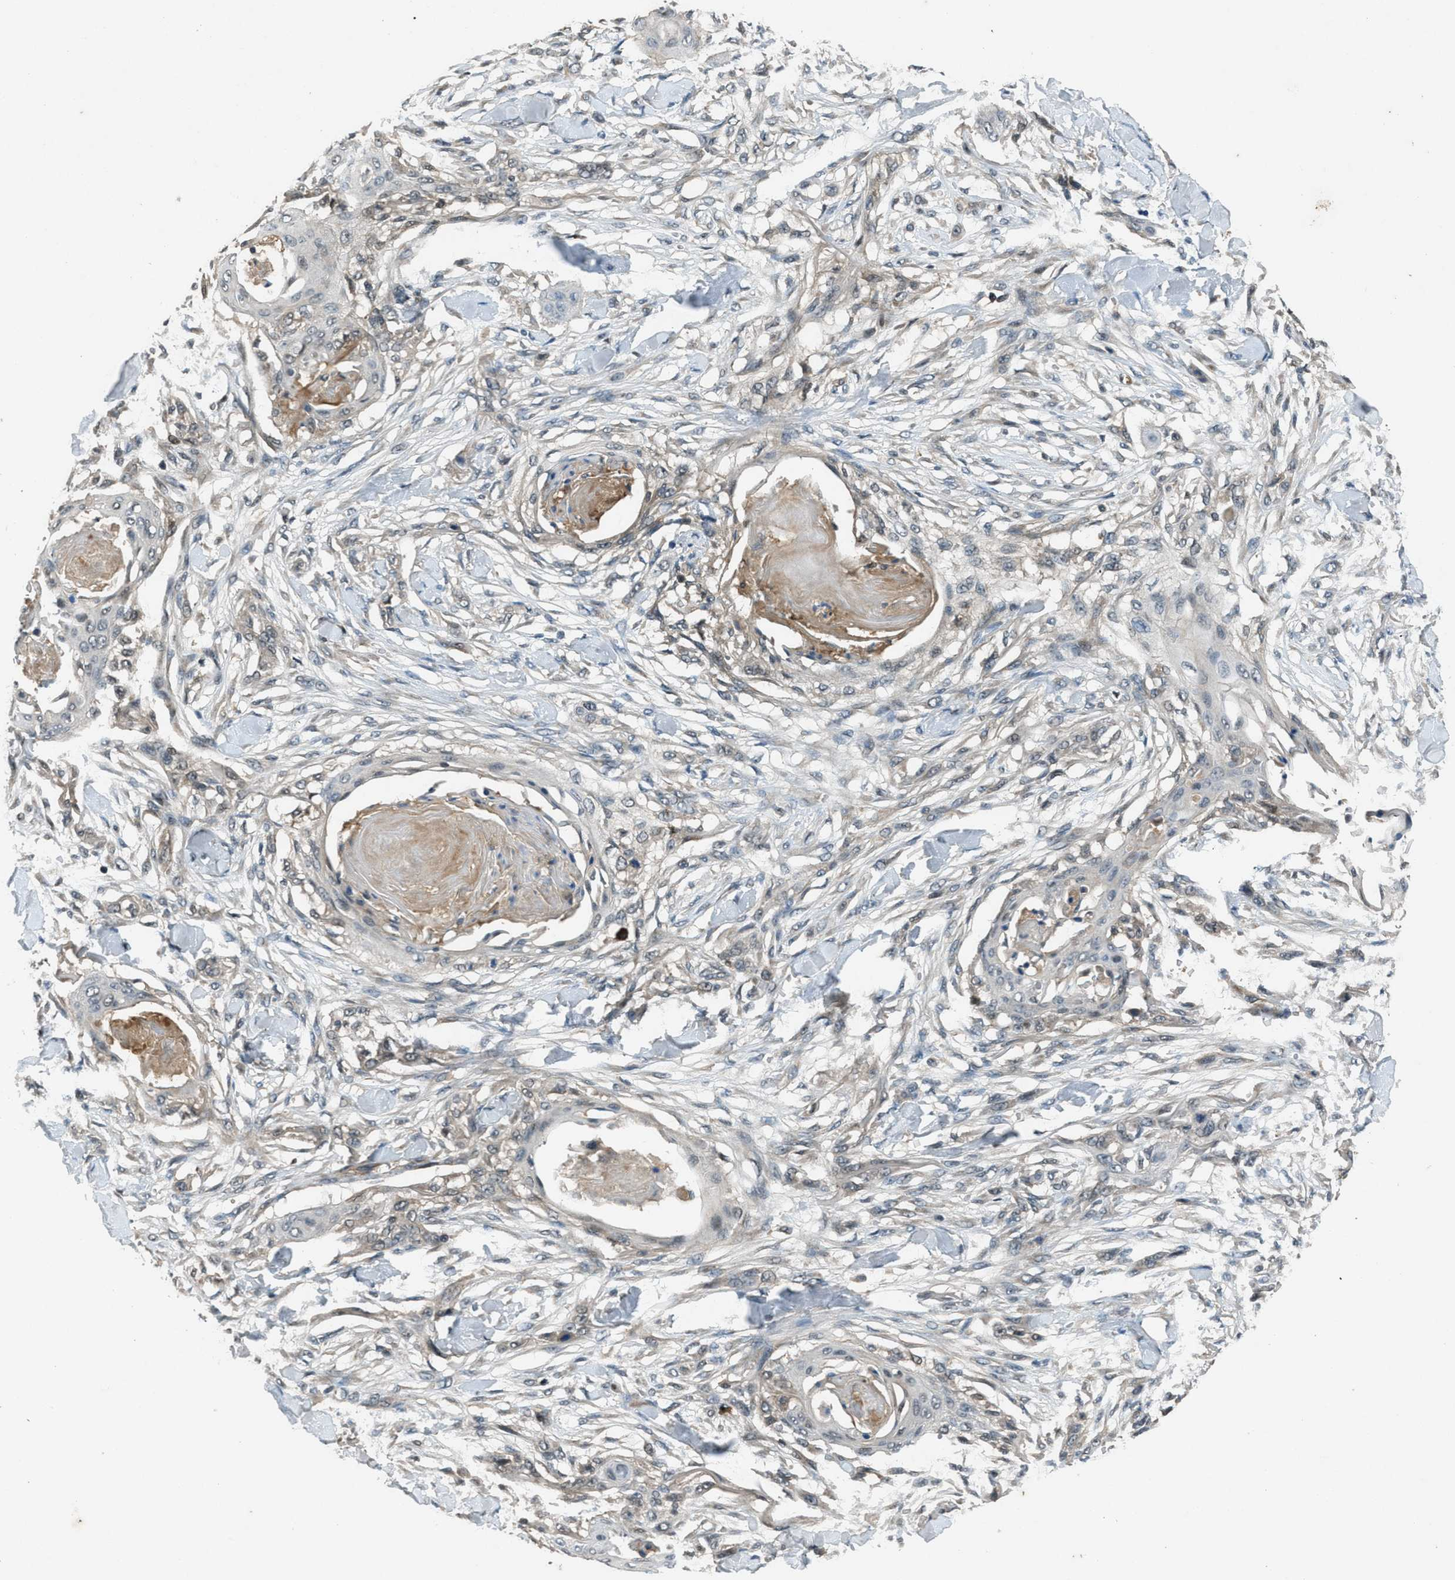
{"staining": {"intensity": "weak", "quantity": "<25%", "location": "cytoplasmic/membranous"}, "tissue": "skin cancer", "cell_type": "Tumor cells", "image_type": "cancer", "snomed": [{"axis": "morphology", "description": "Normal tissue, NOS"}, {"axis": "morphology", "description": "Squamous cell carcinoma, NOS"}, {"axis": "topography", "description": "Skin"}], "caption": "Tumor cells are negative for brown protein staining in squamous cell carcinoma (skin).", "gene": "DUSP6", "patient": {"sex": "female", "age": 59}}